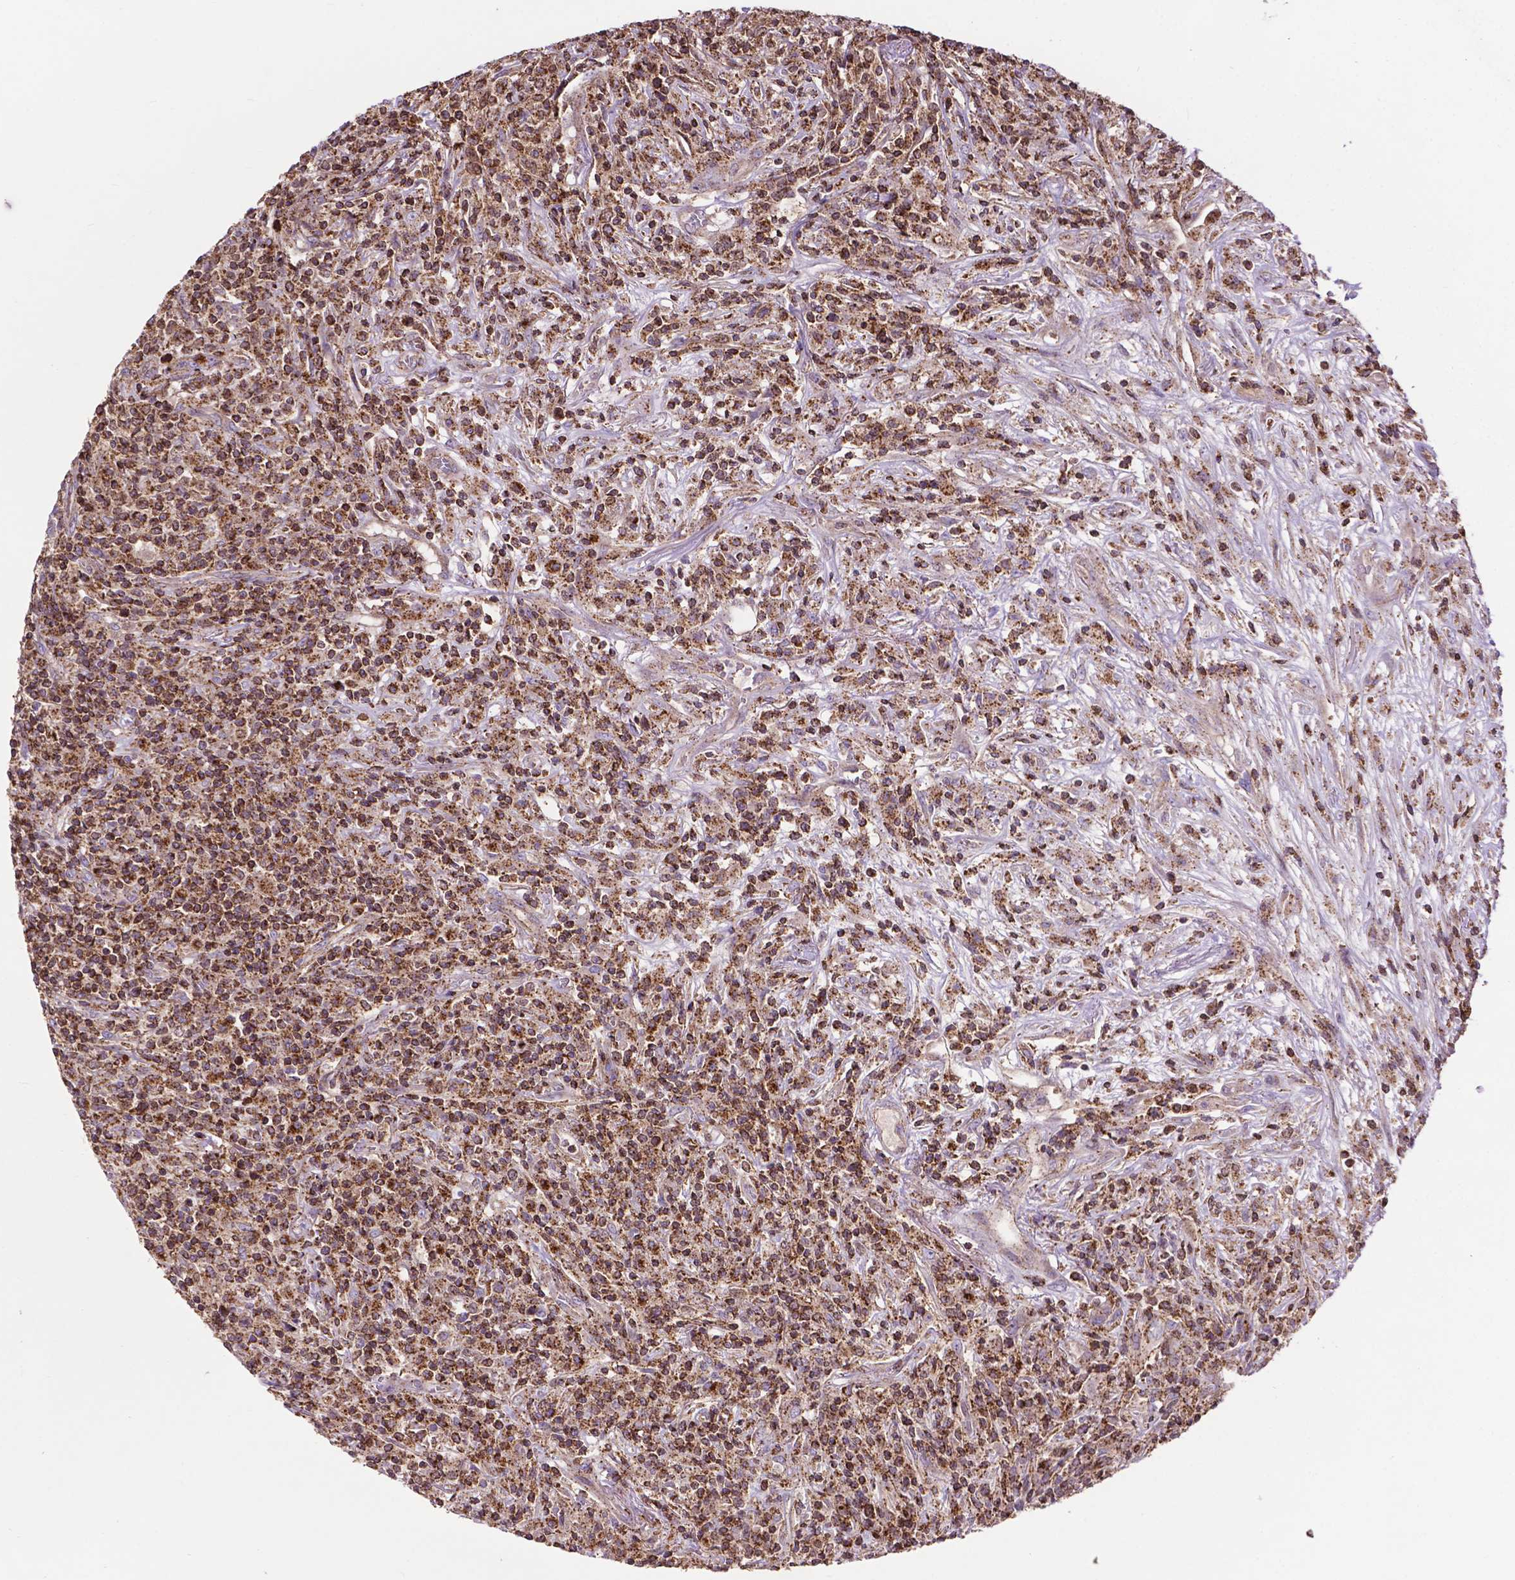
{"staining": {"intensity": "moderate", "quantity": ">75%", "location": "cytoplasmic/membranous"}, "tissue": "lymphoma", "cell_type": "Tumor cells", "image_type": "cancer", "snomed": [{"axis": "morphology", "description": "Malignant lymphoma, non-Hodgkin's type, High grade"}, {"axis": "topography", "description": "Lung"}], "caption": "Protein analysis of high-grade malignant lymphoma, non-Hodgkin's type tissue reveals moderate cytoplasmic/membranous positivity in about >75% of tumor cells.", "gene": "CHMP4A", "patient": {"sex": "male", "age": 79}}